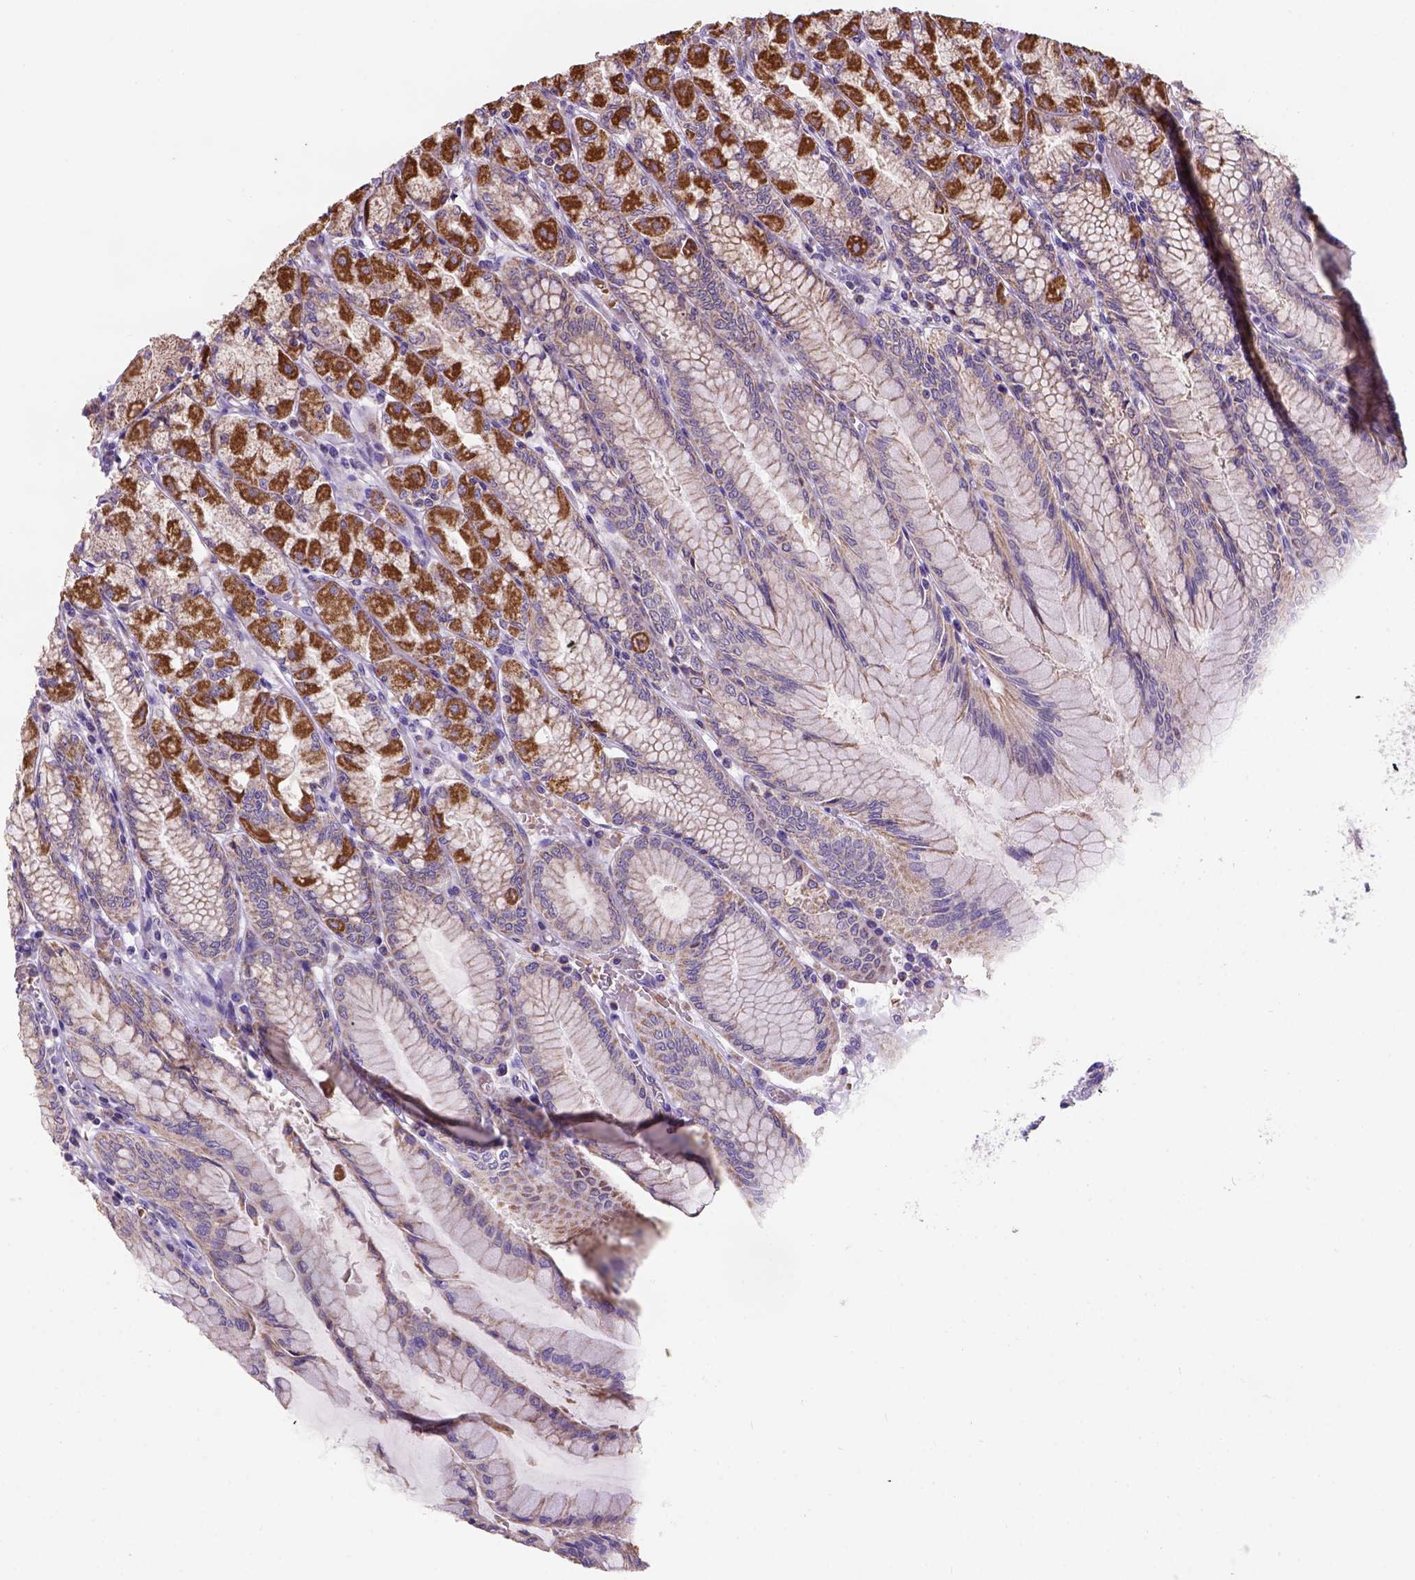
{"staining": {"intensity": "moderate", "quantity": "25%-75%", "location": "cytoplasmic/membranous"}, "tissue": "stomach", "cell_type": "Glandular cells", "image_type": "normal", "snomed": [{"axis": "morphology", "description": "Normal tissue, NOS"}, {"axis": "topography", "description": "Stomach, upper"}], "caption": "Immunohistochemical staining of unremarkable stomach reveals 25%-75% levels of moderate cytoplasmic/membranous protein positivity in about 25%-75% of glandular cells. (DAB (3,3'-diaminobenzidine) IHC with brightfield microscopy, high magnification).", "gene": "L2HGDH", "patient": {"sex": "male", "age": 69}}